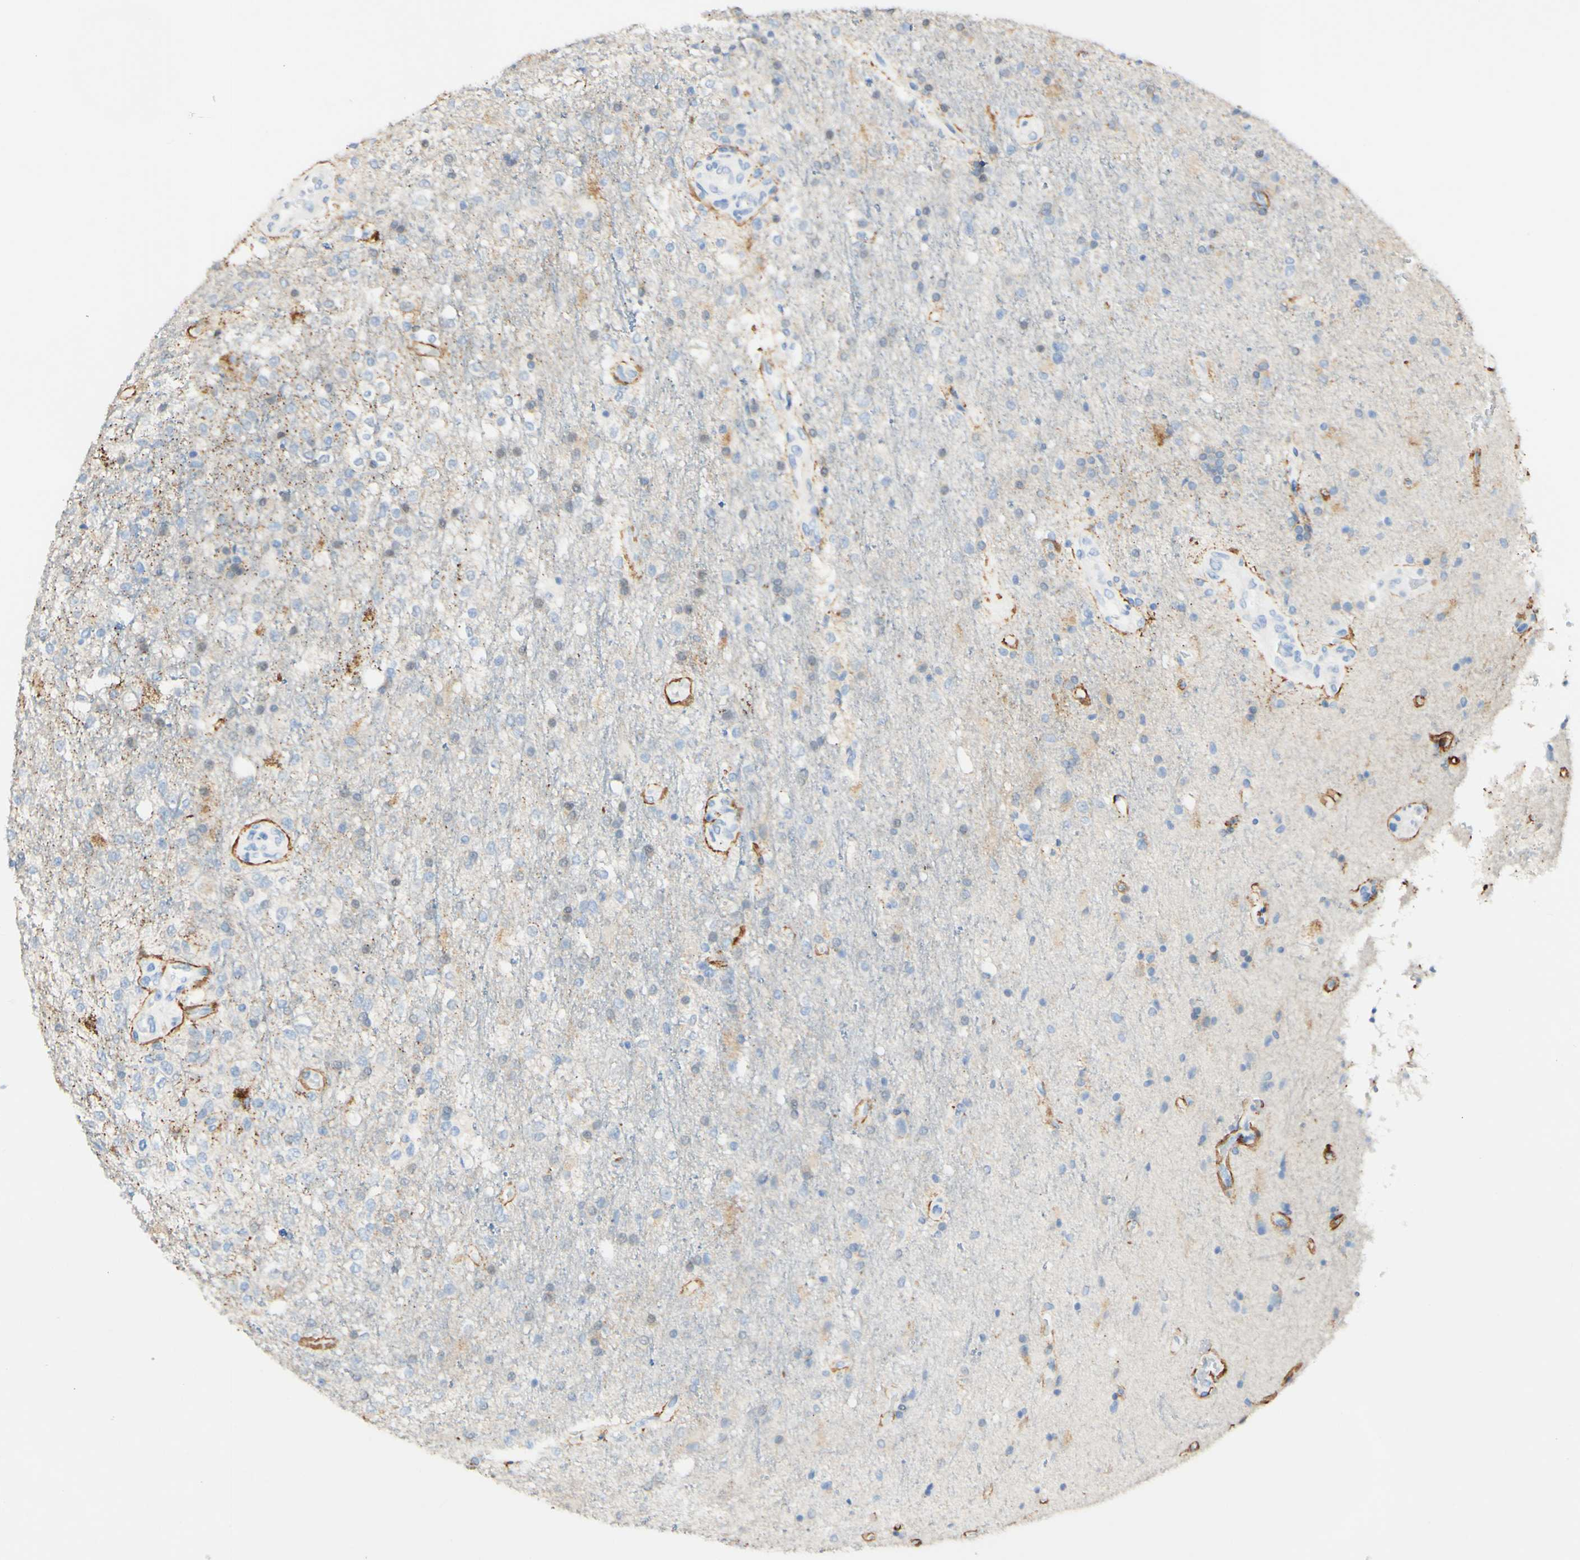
{"staining": {"intensity": "negative", "quantity": "none", "location": "none"}, "tissue": "glioma", "cell_type": "Tumor cells", "image_type": "cancer", "snomed": [{"axis": "morphology", "description": "Normal tissue, NOS"}, {"axis": "morphology", "description": "Glioma, malignant, High grade"}, {"axis": "topography", "description": "Cerebral cortex"}], "caption": "Immunohistochemistry (IHC) image of neoplastic tissue: glioma stained with DAB (3,3'-diaminobenzidine) exhibits no significant protein expression in tumor cells.", "gene": "FGF4", "patient": {"sex": "male", "age": 77}}